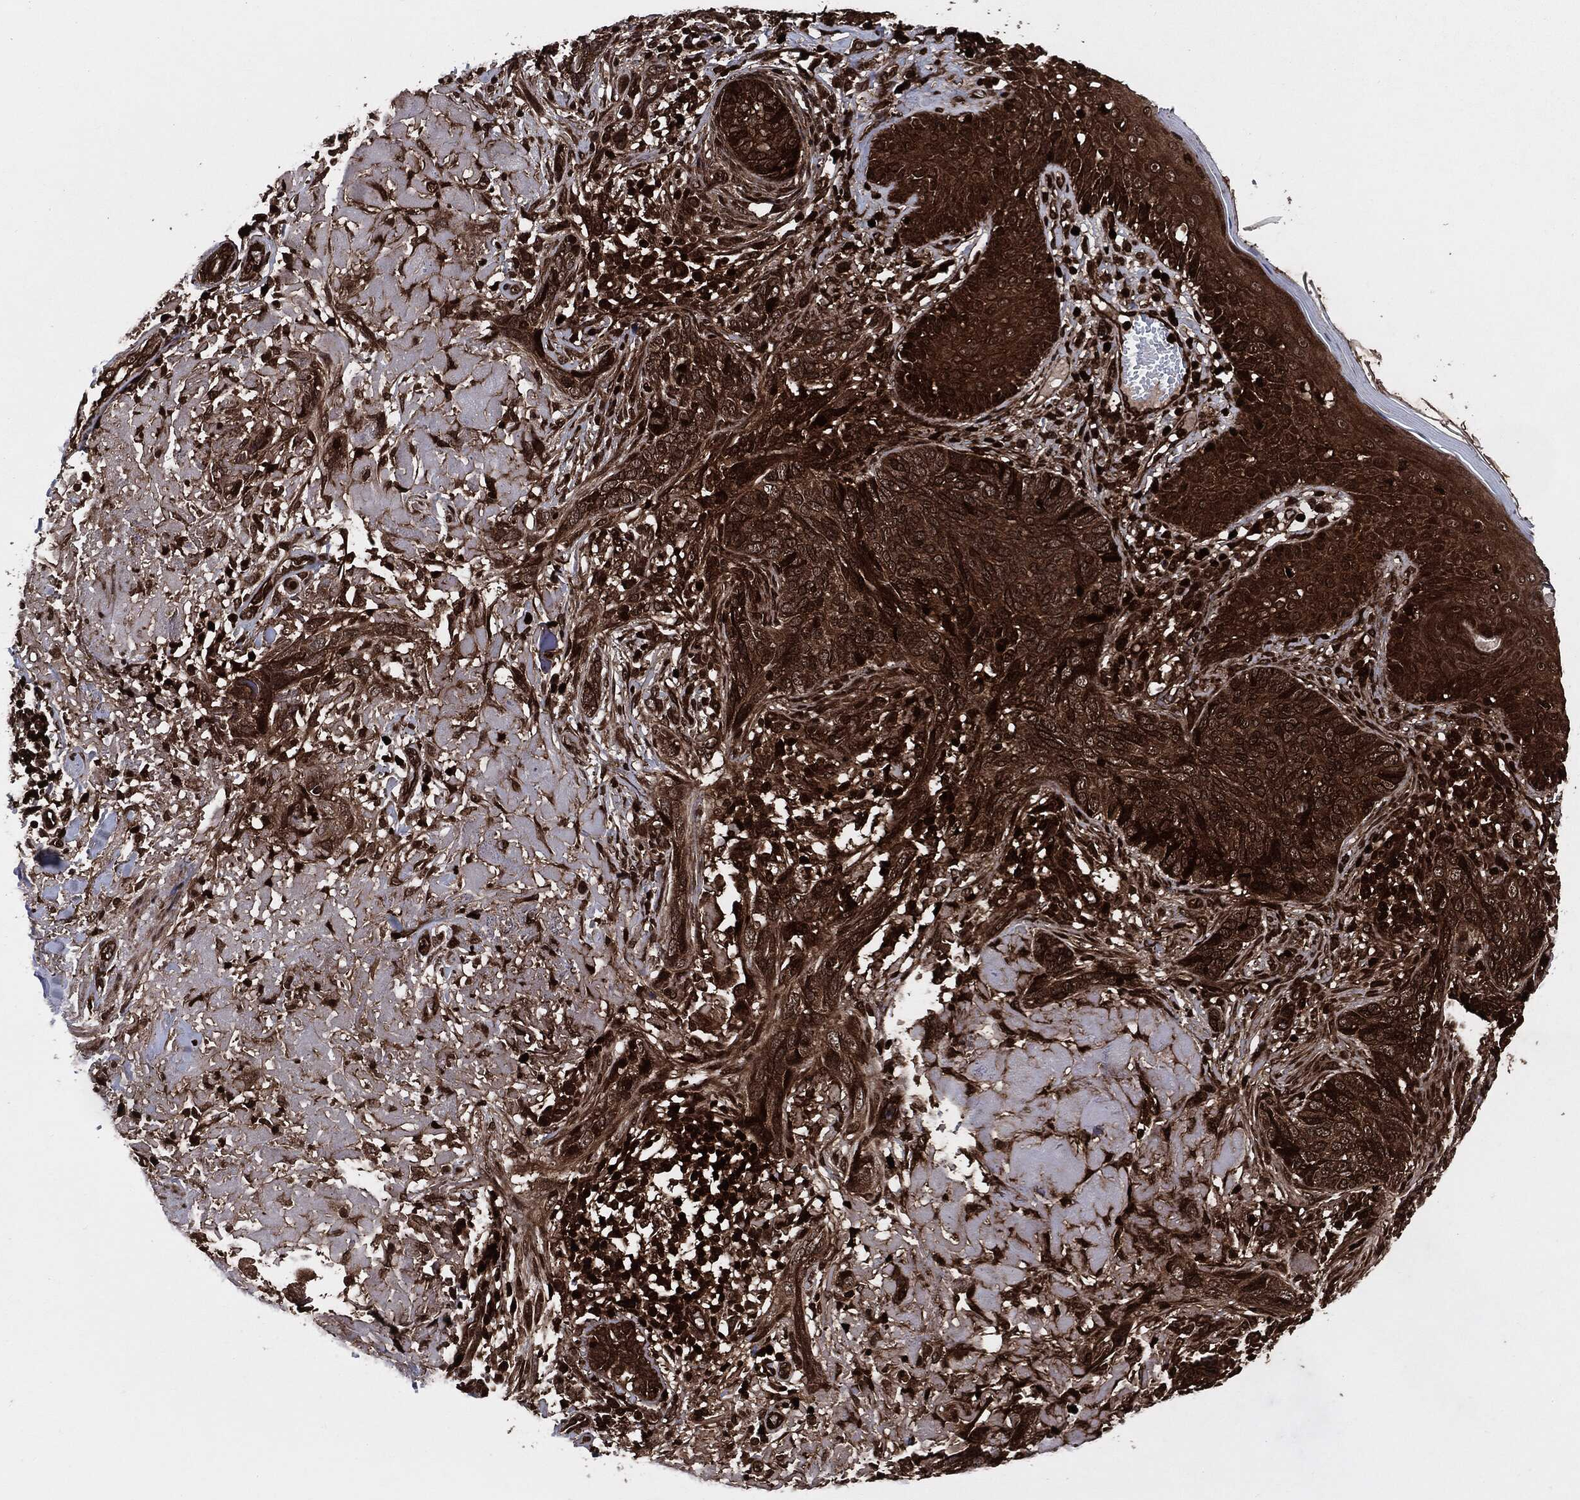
{"staining": {"intensity": "strong", "quantity": ">75%", "location": "cytoplasmic/membranous"}, "tissue": "skin cancer", "cell_type": "Tumor cells", "image_type": "cancer", "snomed": [{"axis": "morphology", "description": "Basal cell carcinoma"}, {"axis": "topography", "description": "Skin"}], "caption": "Tumor cells demonstrate high levels of strong cytoplasmic/membranous positivity in about >75% of cells in human skin basal cell carcinoma.", "gene": "YWHAB", "patient": {"sex": "male", "age": 91}}